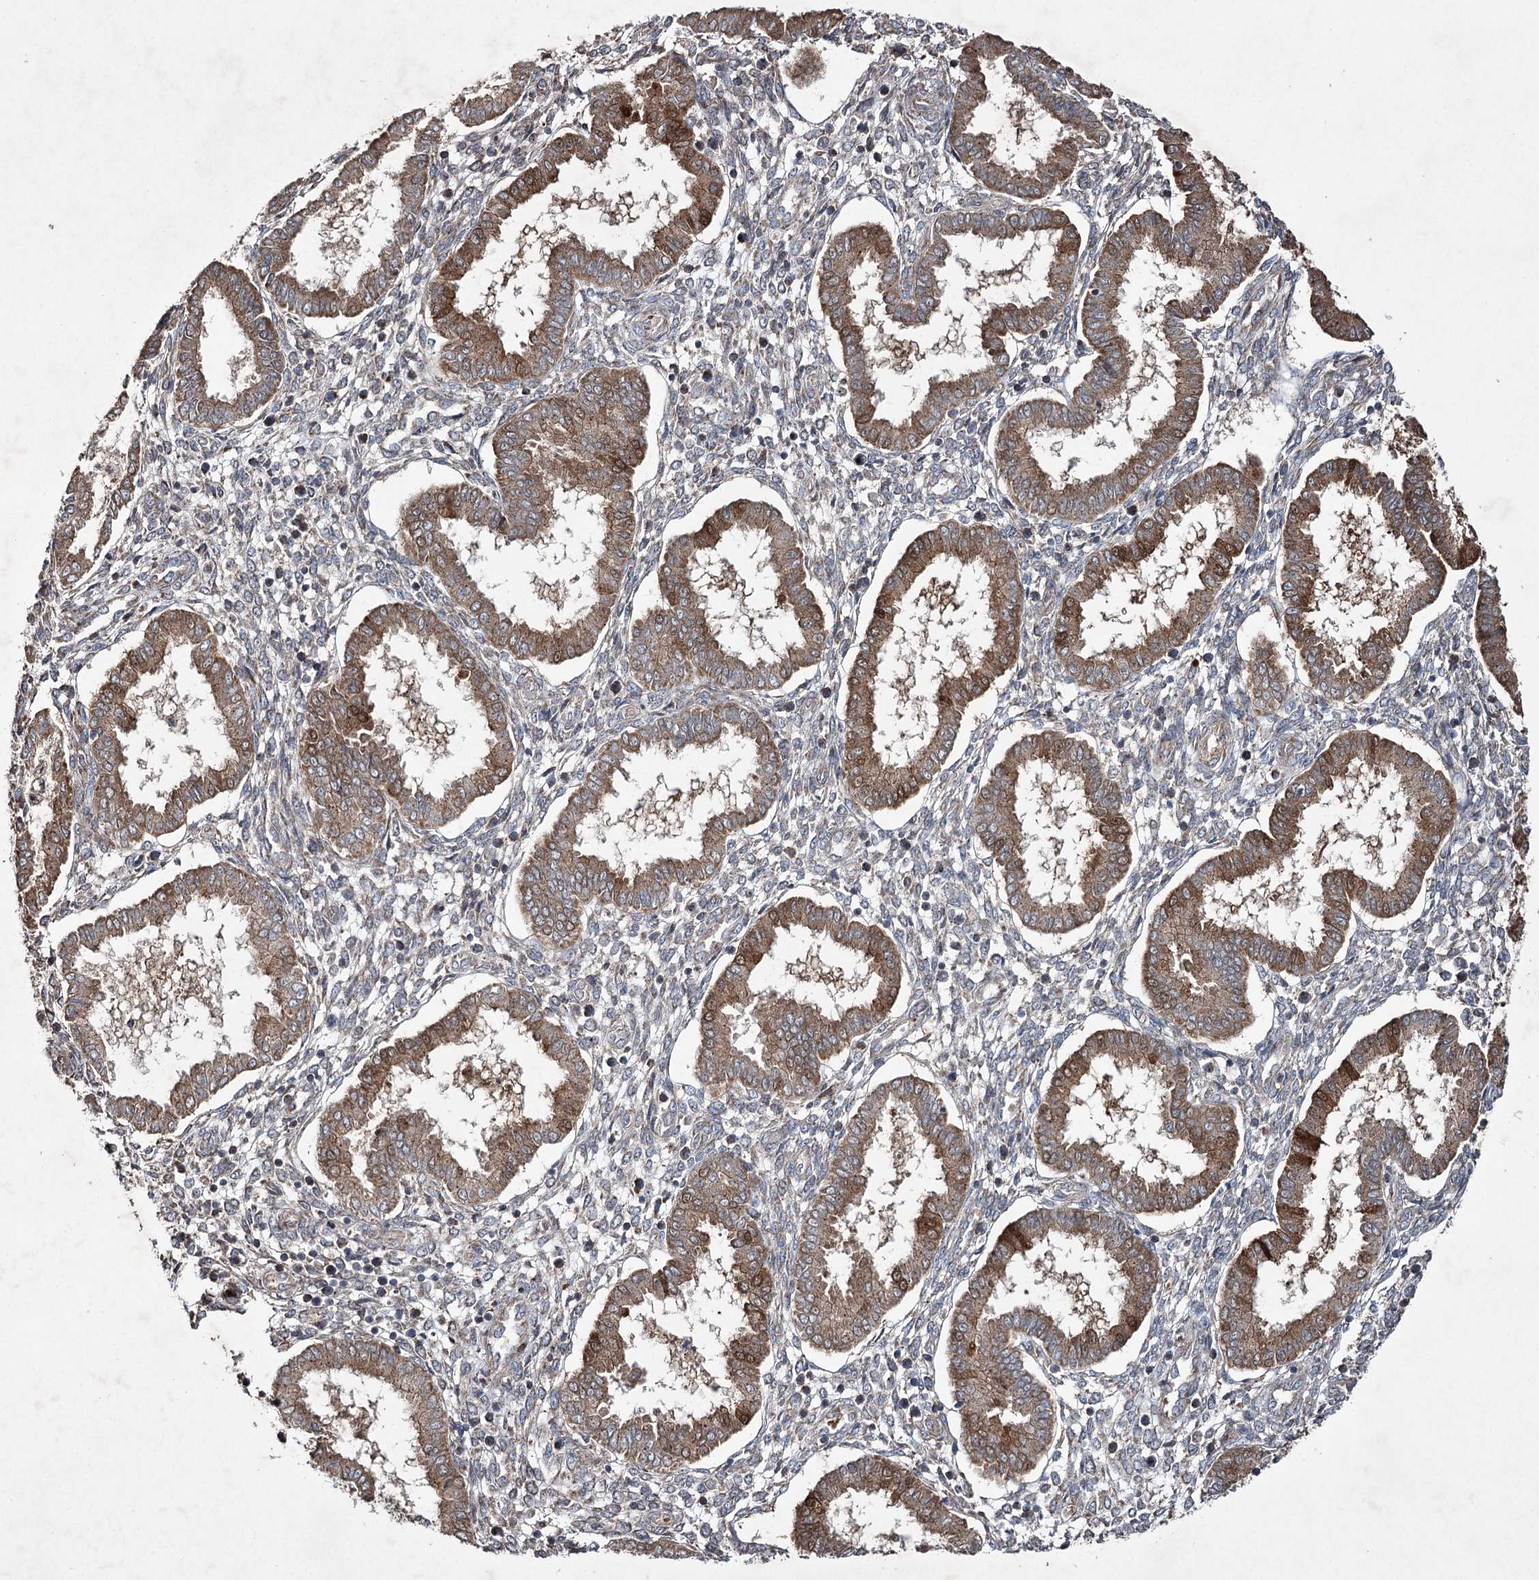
{"staining": {"intensity": "weak", "quantity": "25%-75%", "location": "cytoplasmic/membranous"}, "tissue": "endometrium", "cell_type": "Cells in endometrial stroma", "image_type": "normal", "snomed": [{"axis": "morphology", "description": "Normal tissue, NOS"}, {"axis": "topography", "description": "Endometrium"}], "caption": "DAB (3,3'-diaminobenzidine) immunohistochemical staining of benign human endometrium exhibits weak cytoplasmic/membranous protein expression in about 25%-75% of cells in endometrial stroma. (Stains: DAB in brown, nuclei in blue, Microscopy: brightfield microscopy at high magnification).", "gene": "SERINC5", "patient": {"sex": "female", "age": 24}}